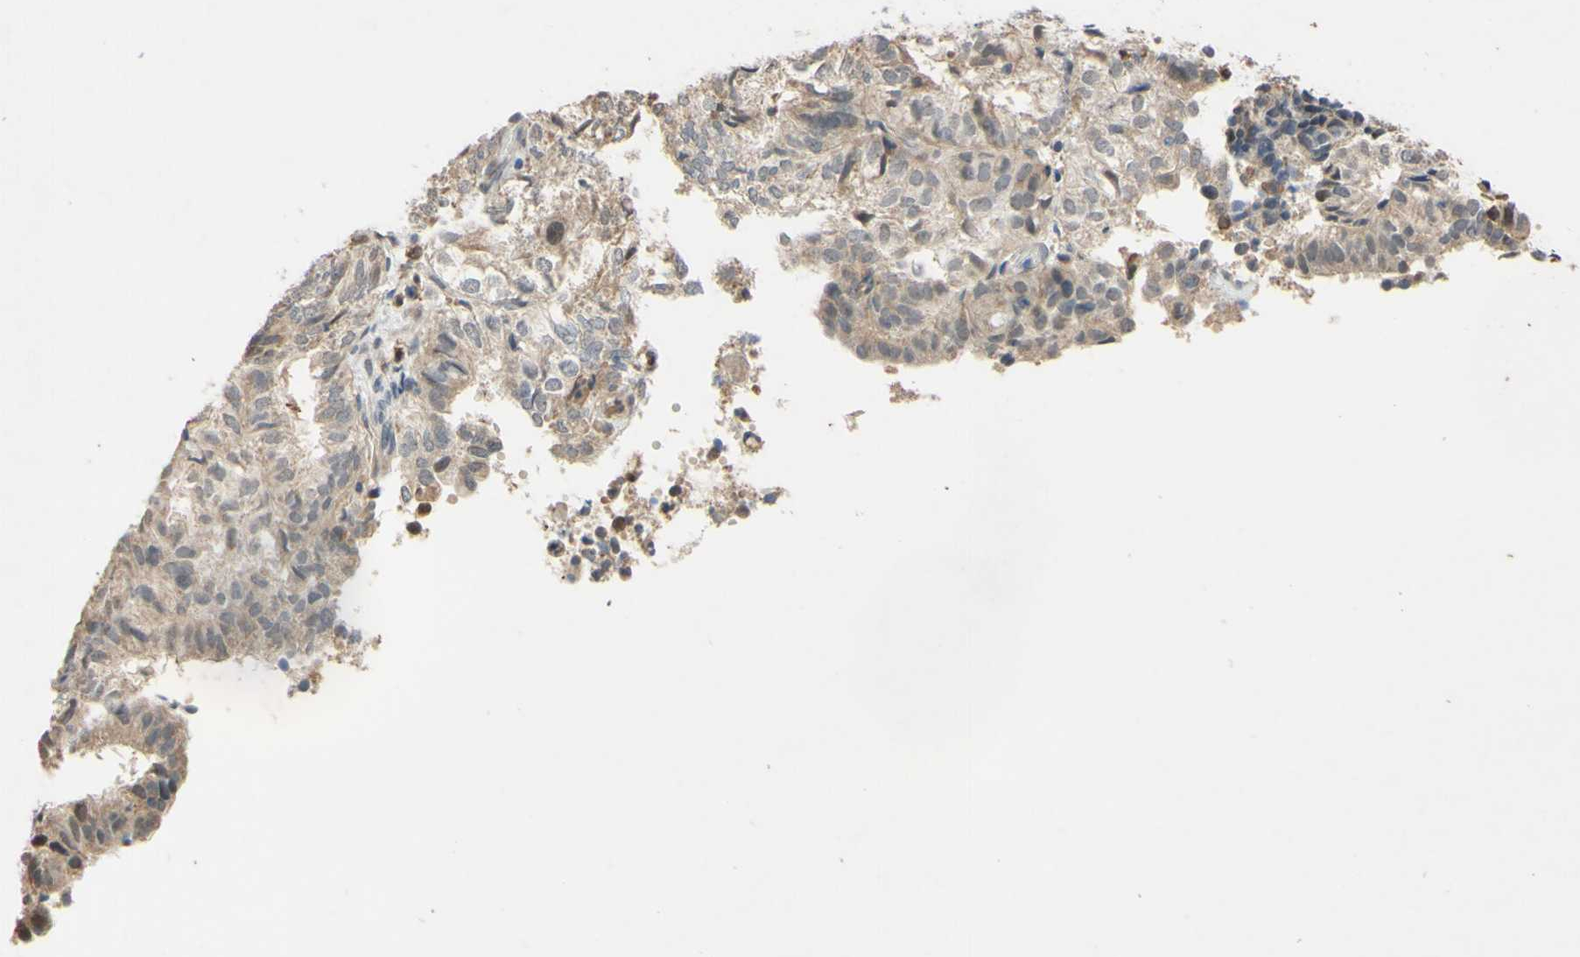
{"staining": {"intensity": "weak", "quantity": ">75%", "location": "cytoplasmic/membranous"}, "tissue": "endometrial cancer", "cell_type": "Tumor cells", "image_type": "cancer", "snomed": [{"axis": "morphology", "description": "Adenocarcinoma, NOS"}, {"axis": "topography", "description": "Uterus"}], "caption": "Immunohistochemical staining of endometrial adenocarcinoma exhibits weak cytoplasmic/membranous protein expression in about >75% of tumor cells. The staining is performed using DAB (3,3'-diaminobenzidine) brown chromogen to label protein expression. The nuclei are counter-stained blue using hematoxylin.", "gene": "GATA1", "patient": {"sex": "female", "age": 60}}